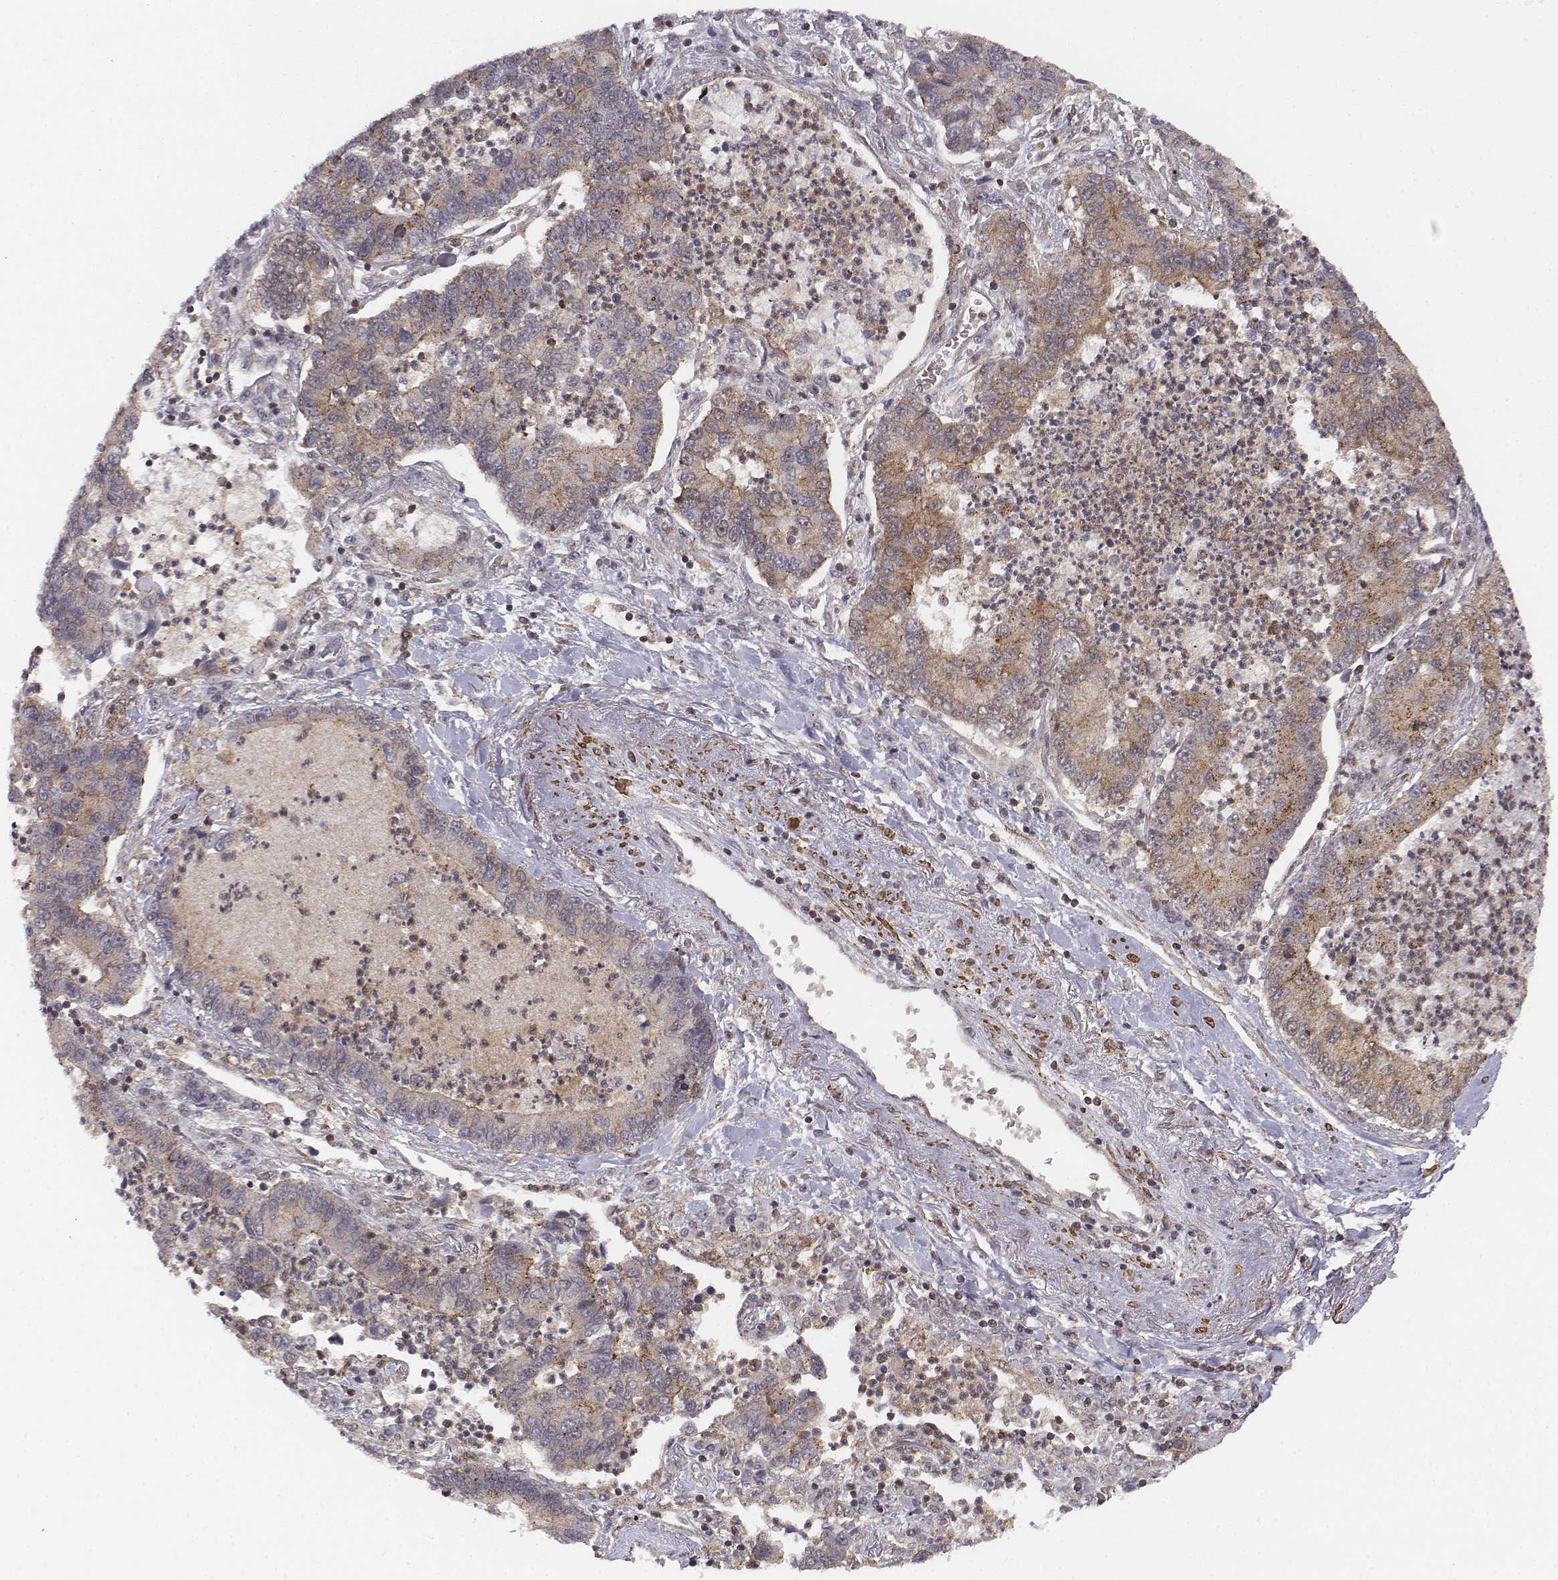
{"staining": {"intensity": "weak", "quantity": "25%-75%", "location": "cytoplasmic/membranous"}, "tissue": "lung cancer", "cell_type": "Tumor cells", "image_type": "cancer", "snomed": [{"axis": "morphology", "description": "Adenocarcinoma, NOS"}, {"axis": "topography", "description": "Lung"}], "caption": "There is low levels of weak cytoplasmic/membranous expression in tumor cells of adenocarcinoma (lung), as demonstrated by immunohistochemical staining (brown color).", "gene": "ZFYVE19", "patient": {"sex": "female", "age": 57}}